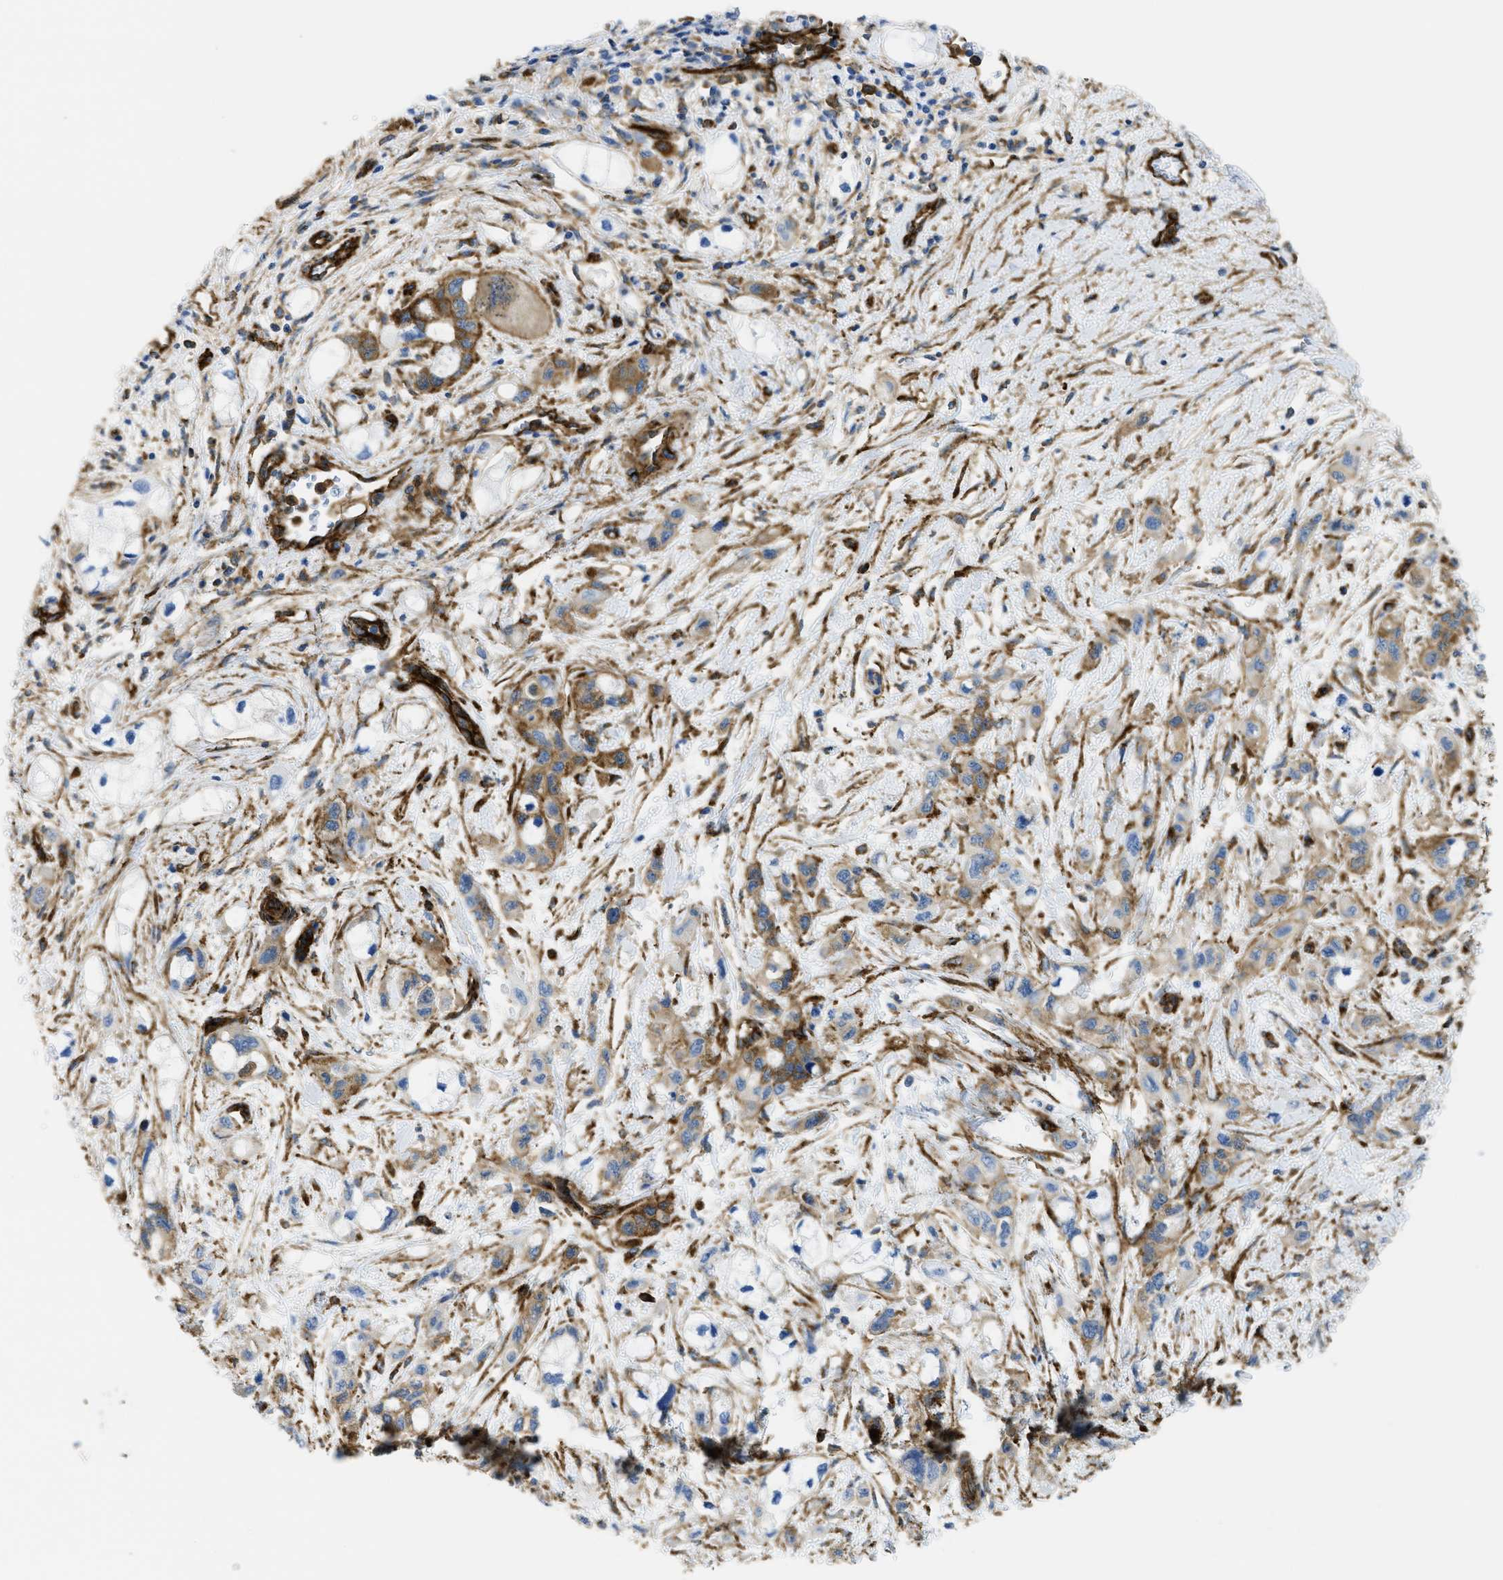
{"staining": {"intensity": "moderate", "quantity": ">75%", "location": "cytoplasmic/membranous"}, "tissue": "pancreatic cancer", "cell_type": "Tumor cells", "image_type": "cancer", "snomed": [{"axis": "morphology", "description": "Adenocarcinoma, NOS"}, {"axis": "topography", "description": "Pancreas"}], "caption": "Immunohistochemistry staining of pancreatic adenocarcinoma, which shows medium levels of moderate cytoplasmic/membranous positivity in about >75% of tumor cells indicating moderate cytoplasmic/membranous protein expression. The staining was performed using DAB (3,3'-diaminobenzidine) (brown) for protein detection and nuclei were counterstained in hematoxylin (blue).", "gene": "HIP1", "patient": {"sex": "male", "age": 74}}